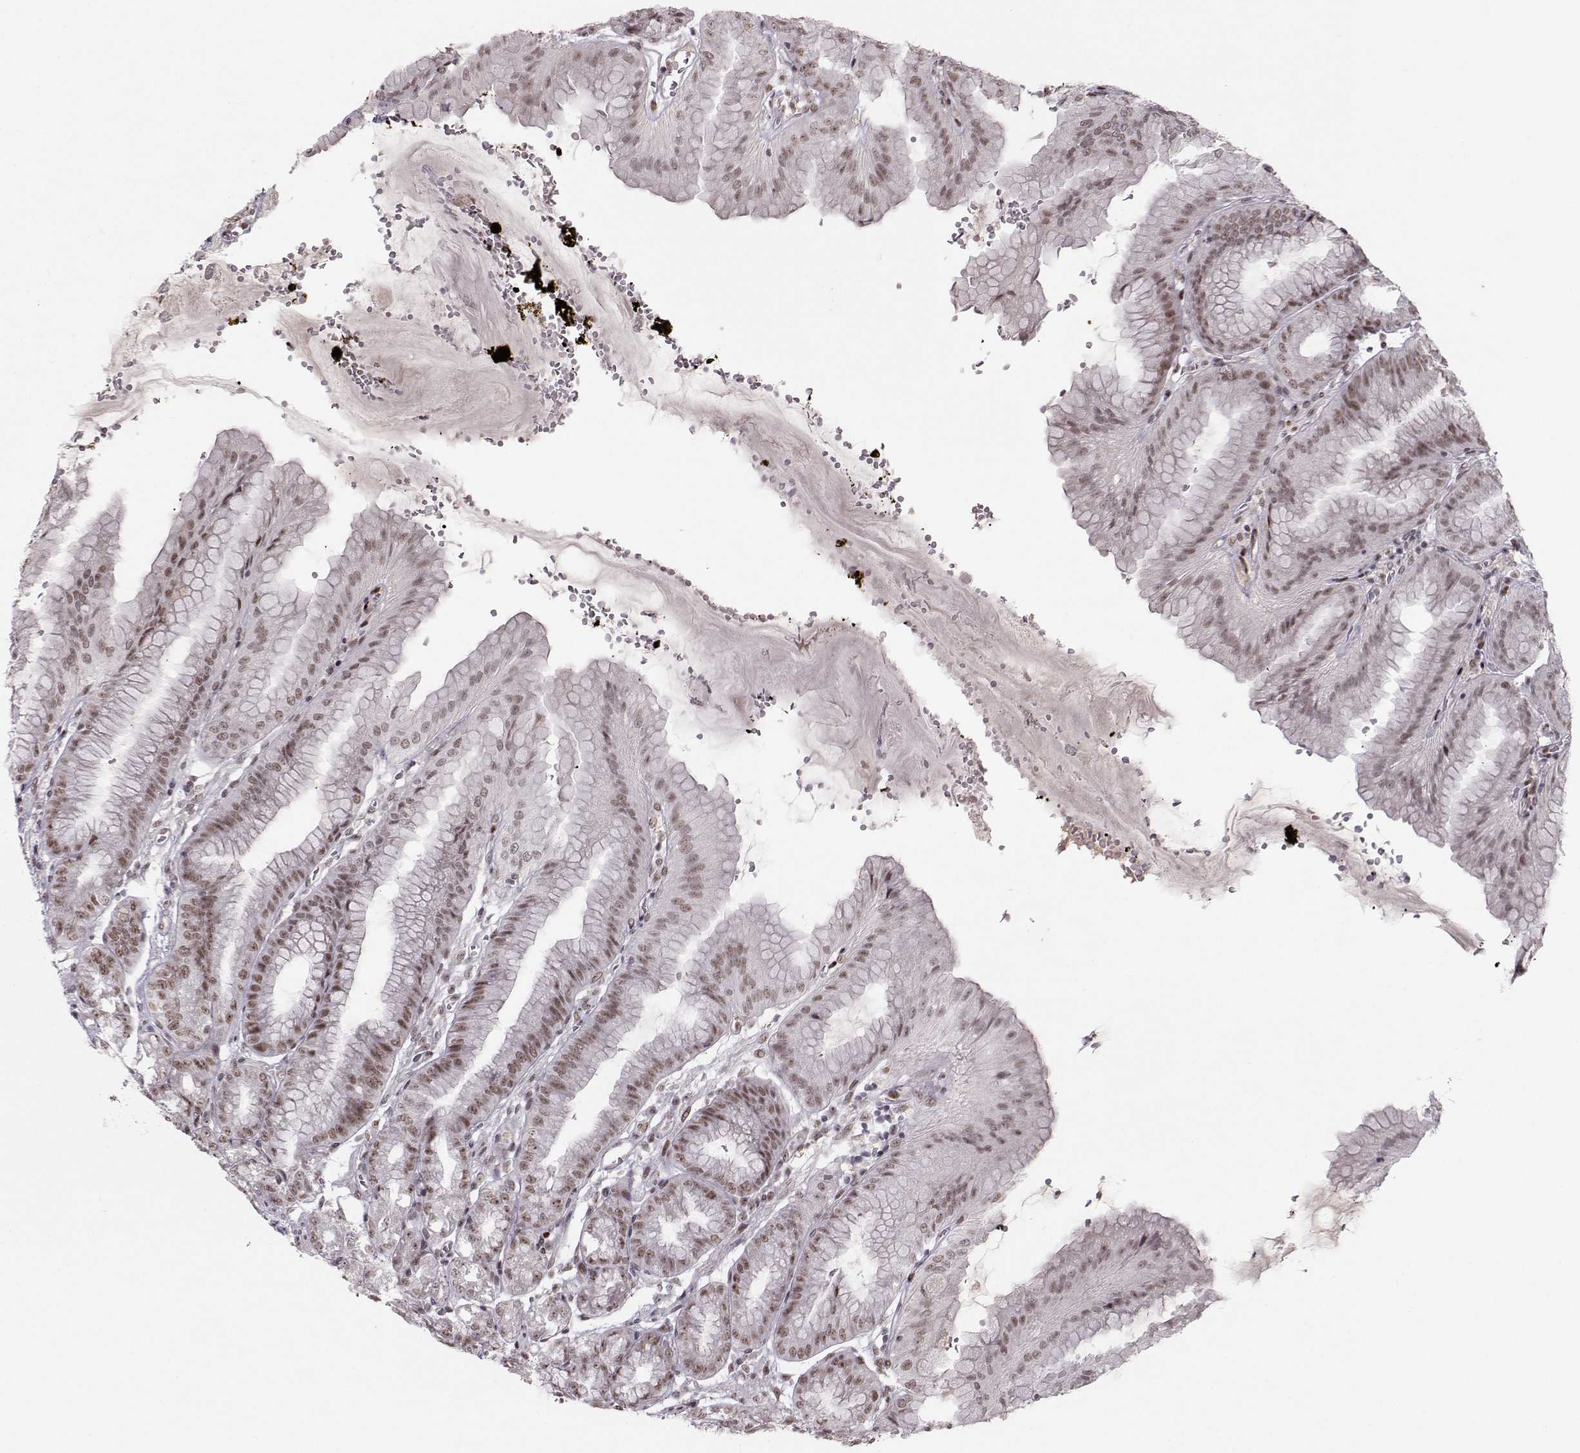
{"staining": {"intensity": "moderate", "quantity": "25%-75%", "location": "nuclear"}, "tissue": "stomach", "cell_type": "Glandular cells", "image_type": "normal", "snomed": [{"axis": "morphology", "description": "Normal tissue, NOS"}, {"axis": "topography", "description": "Stomach, lower"}], "caption": "This photomicrograph exhibits IHC staining of unremarkable stomach, with medium moderate nuclear expression in approximately 25%-75% of glandular cells.", "gene": "SNAPC2", "patient": {"sex": "male", "age": 71}}